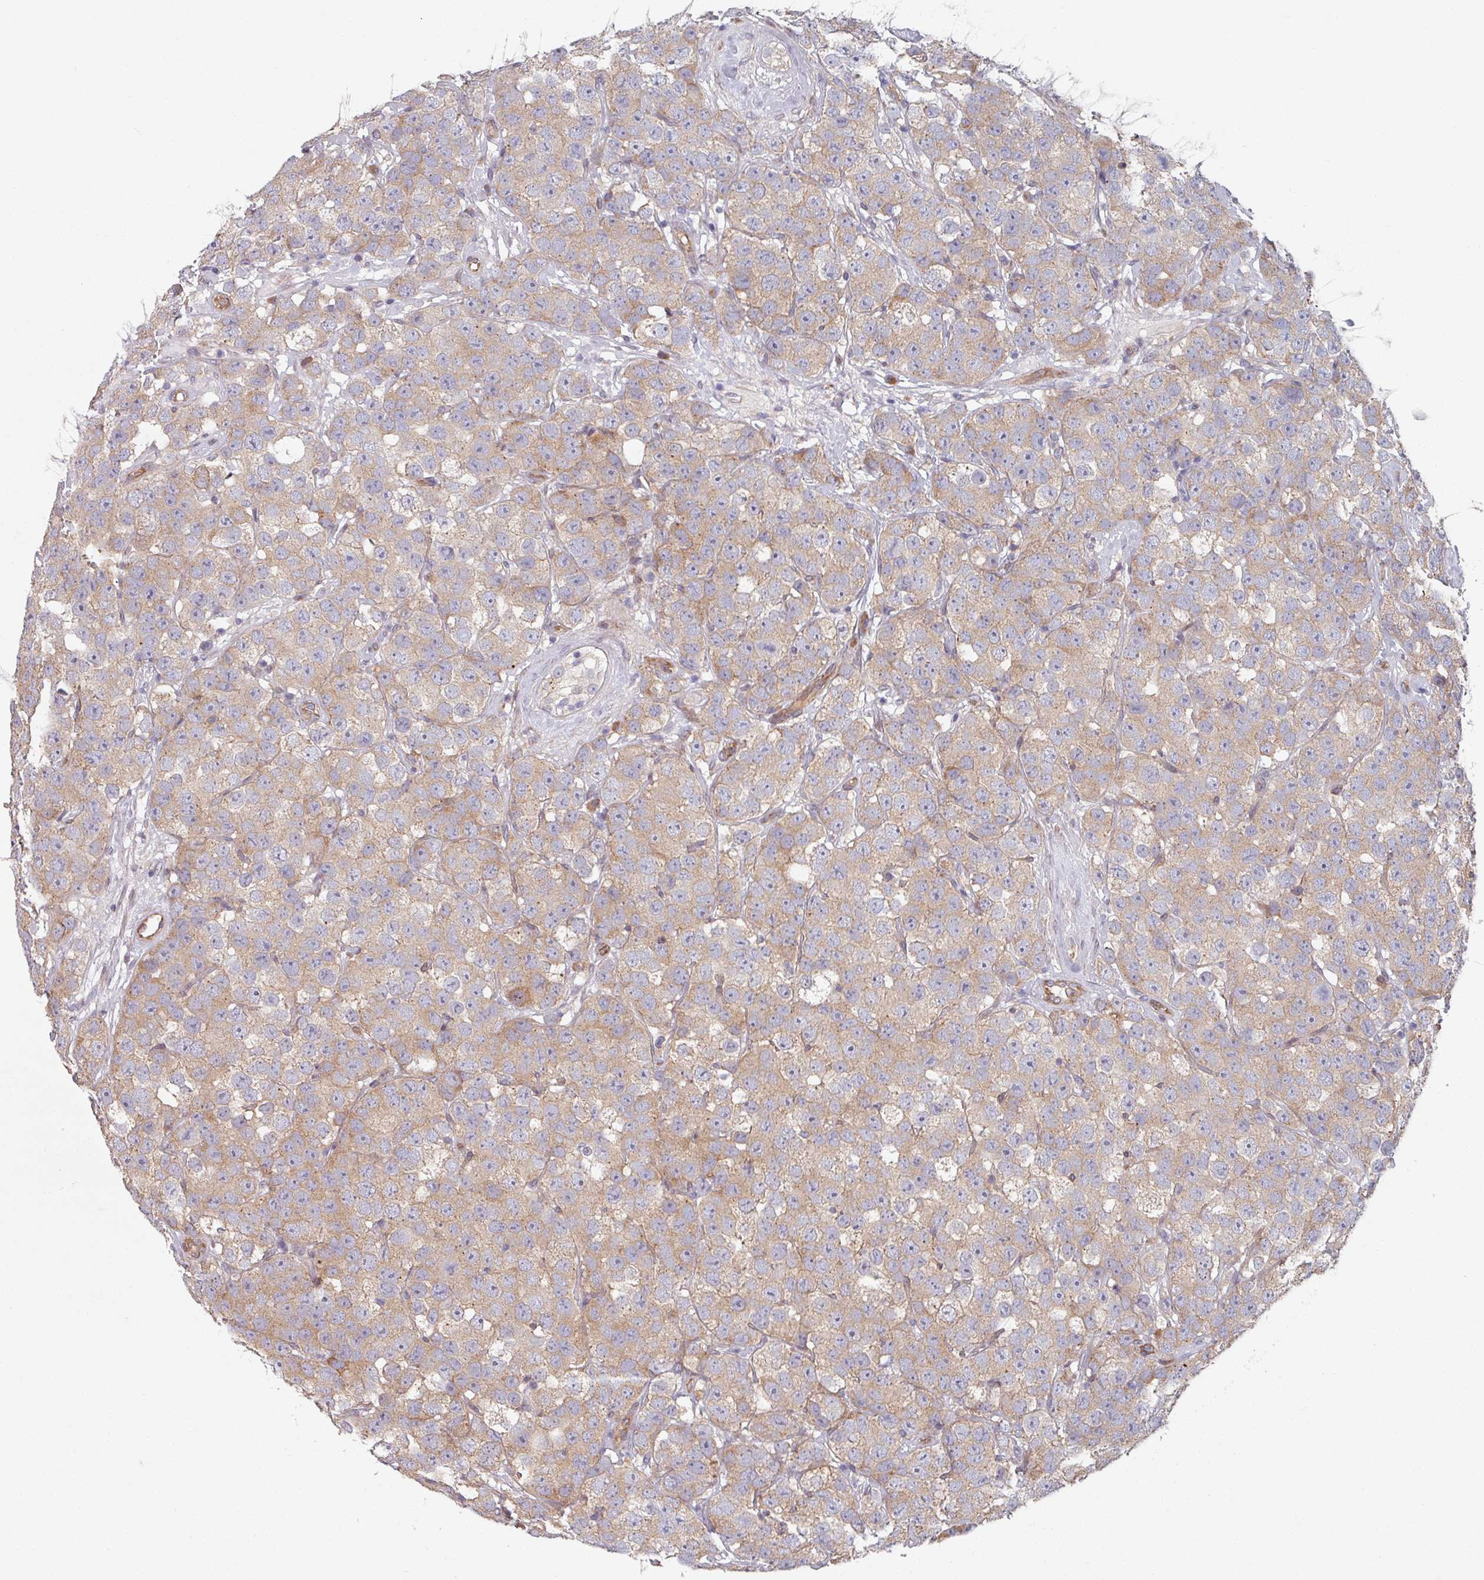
{"staining": {"intensity": "weak", "quantity": ">75%", "location": "cytoplasmic/membranous"}, "tissue": "testis cancer", "cell_type": "Tumor cells", "image_type": "cancer", "snomed": [{"axis": "morphology", "description": "Seminoma, NOS"}, {"axis": "topography", "description": "Testis"}], "caption": "Human testis cancer stained for a protein (brown) displays weak cytoplasmic/membranous positive expression in approximately >75% of tumor cells.", "gene": "C4BPB", "patient": {"sex": "male", "age": 28}}